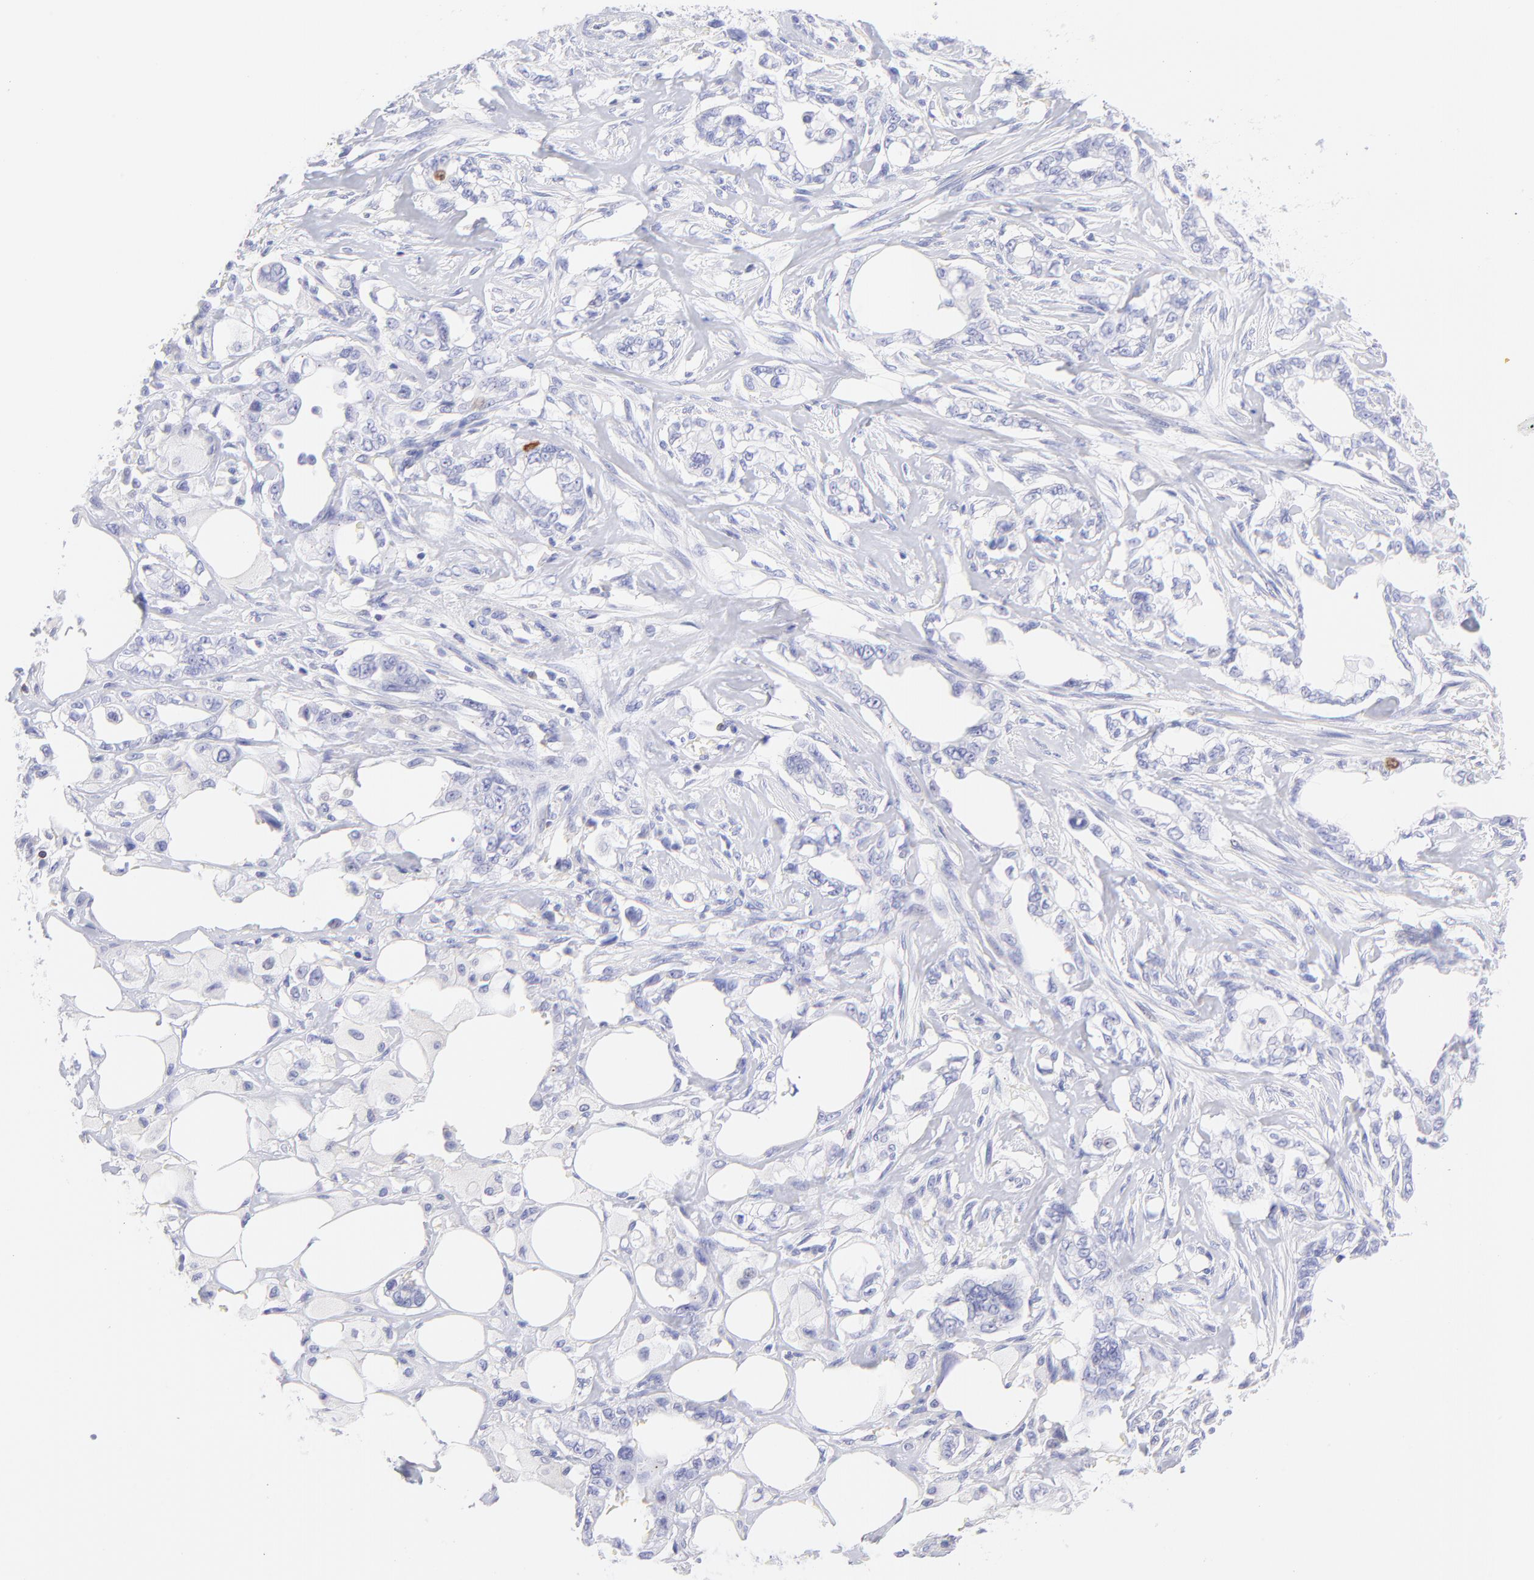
{"staining": {"intensity": "negative", "quantity": "none", "location": "none"}, "tissue": "pancreatic cancer", "cell_type": "Tumor cells", "image_type": "cancer", "snomed": [{"axis": "morphology", "description": "Normal tissue, NOS"}, {"axis": "topography", "description": "Pancreas"}], "caption": "IHC micrograph of human pancreatic cancer stained for a protein (brown), which demonstrates no staining in tumor cells.", "gene": "IRAG2", "patient": {"sex": "male", "age": 42}}